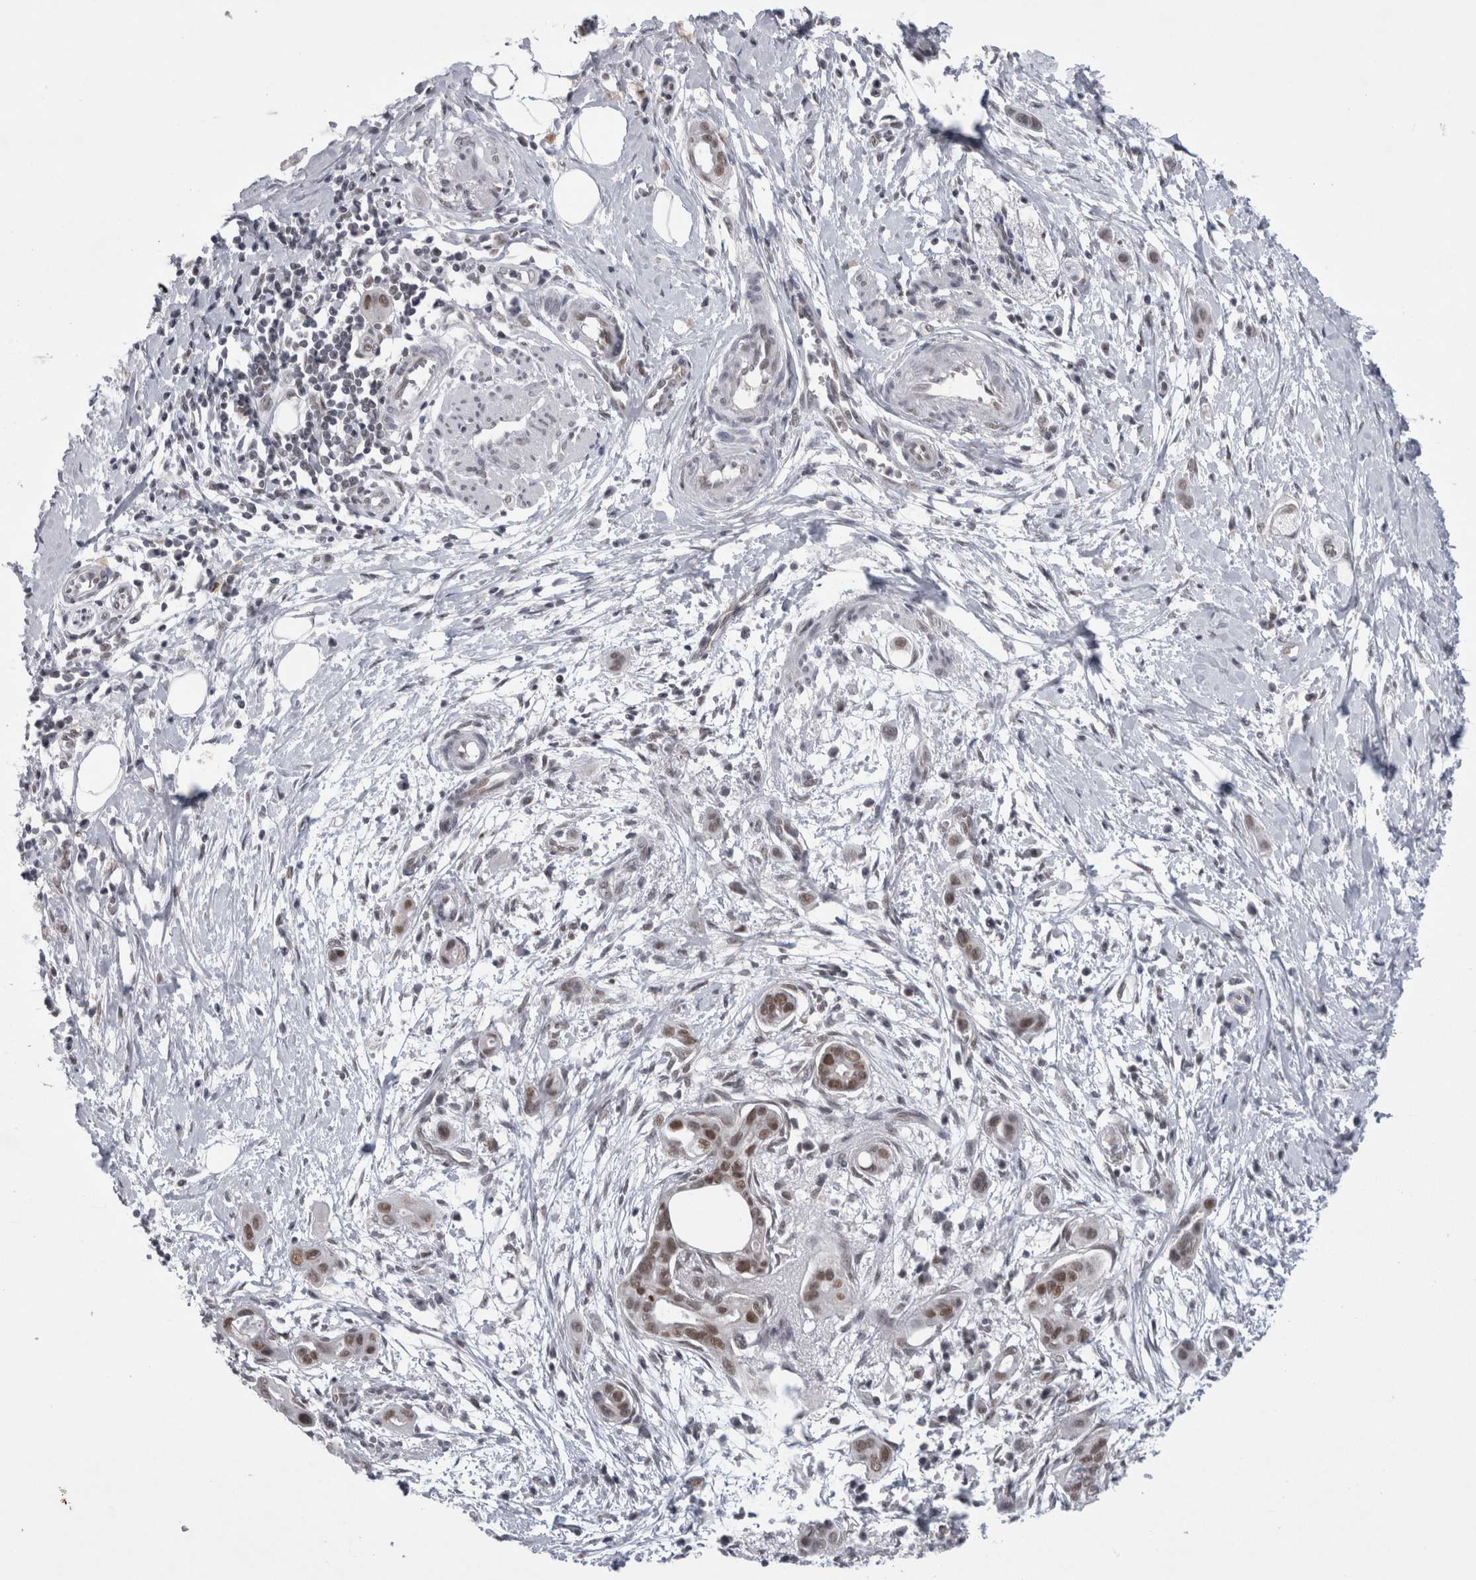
{"staining": {"intensity": "moderate", "quantity": ">75%", "location": "nuclear"}, "tissue": "pancreatic cancer", "cell_type": "Tumor cells", "image_type": "cancer", "snomed": [{"axis": "morphology", "description": "Adenocarcinoma, NOS"}, {"axis": "topography", "description": "Pancreas"}], "caption": "Immunohistochemical staining of pancreatic cancer (adenocarcinoma) exhibits moderate nuclear protein expression in approximately >75% of tumor cells.", "gene": "PSMB2", "patient": {"sex": "male", "age": 59}}